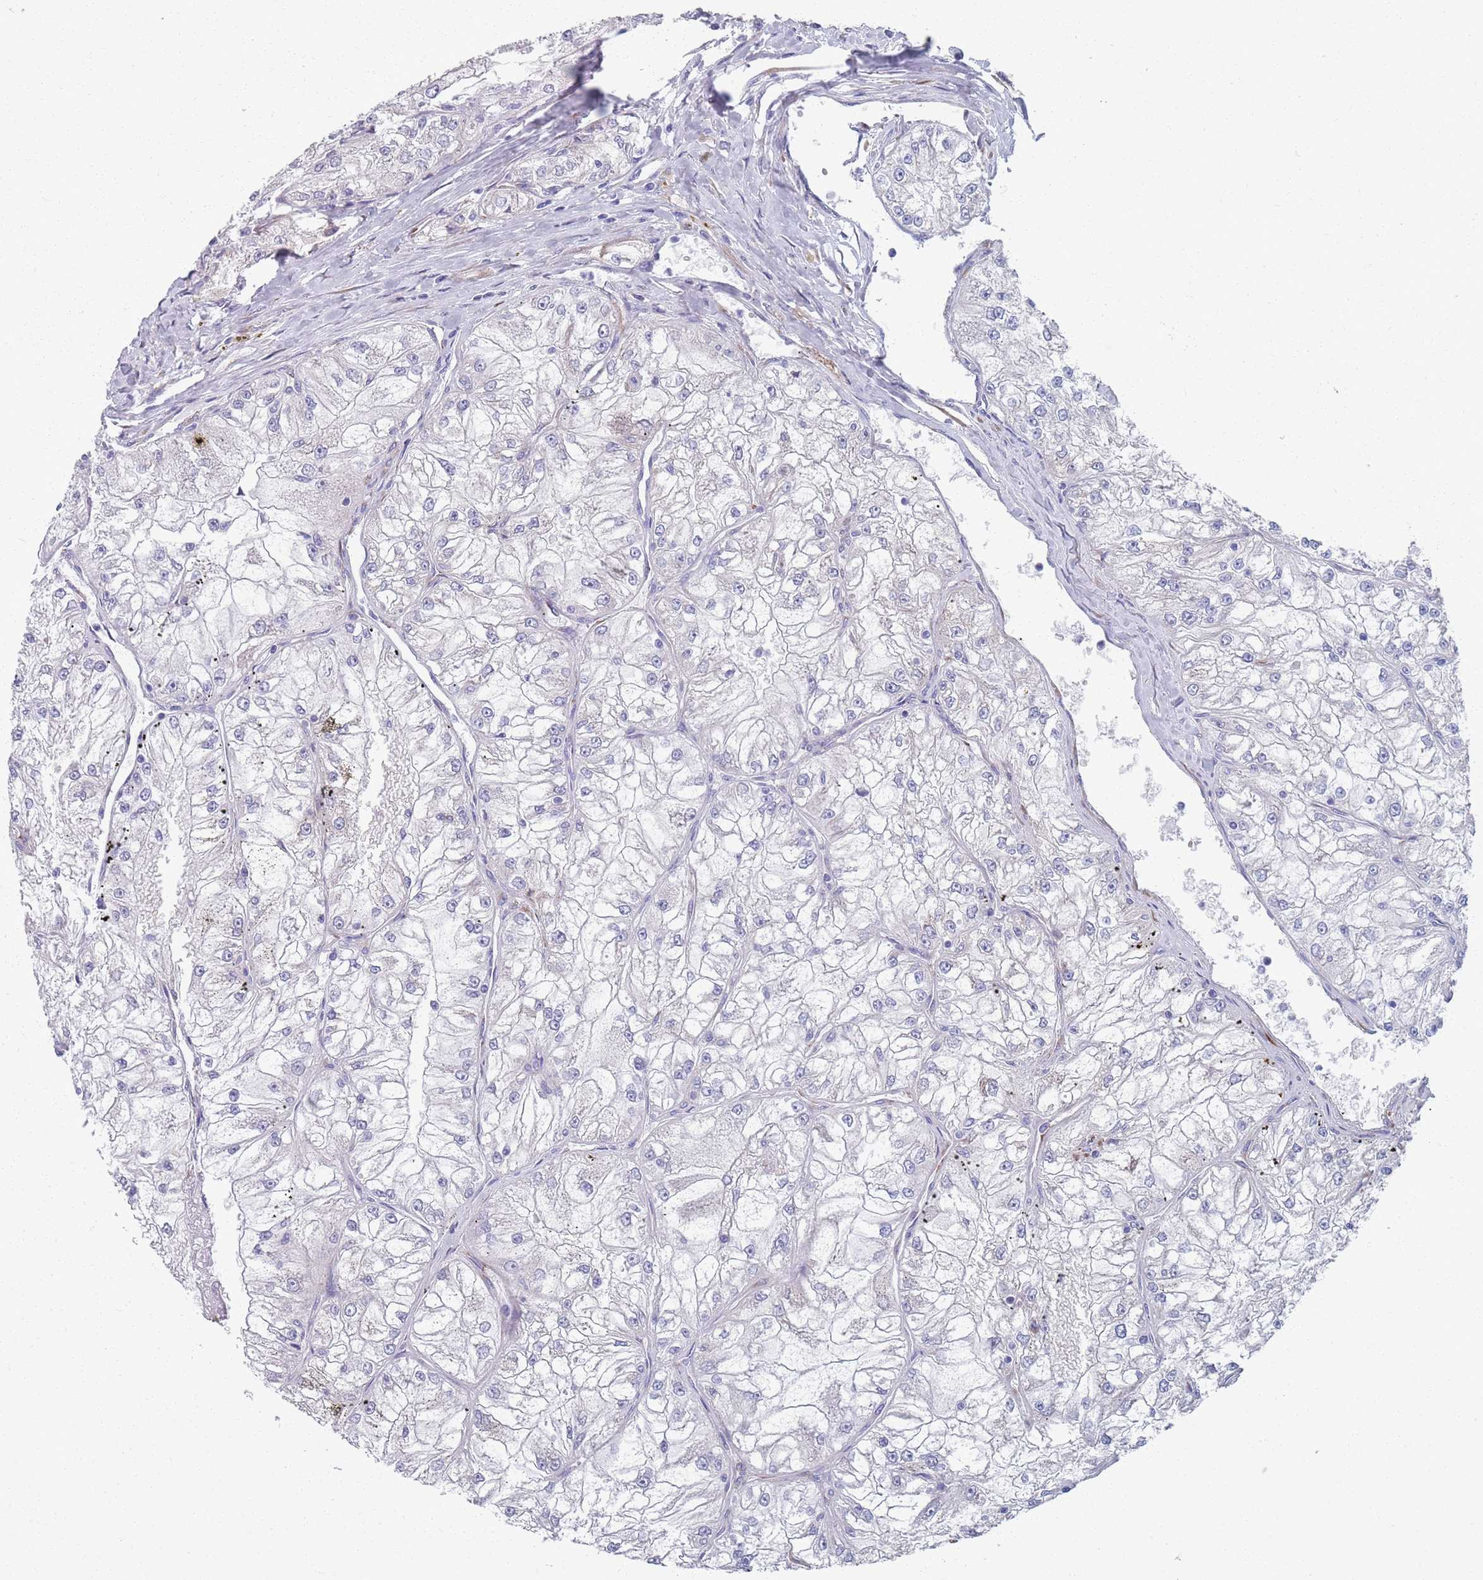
{"staining": {"intensity": "negative", "quantity": "none", "location": "none"}, "tissue": "renal cancer", "cell_type": "Tumor cells", "image_type": "cancer", "snomed": [{"axis": "morphology", "description": "Adenocarcinoma, NOS"}, {"axis": "topography", "description": "Kidney"}], "caption": "Human adenocarcinoma (renal) stained for a protein using IHC demonstrates no expression in tumor cells.", "gene": "PLOD1", "patient": {"sex": "female", "age": 72}}